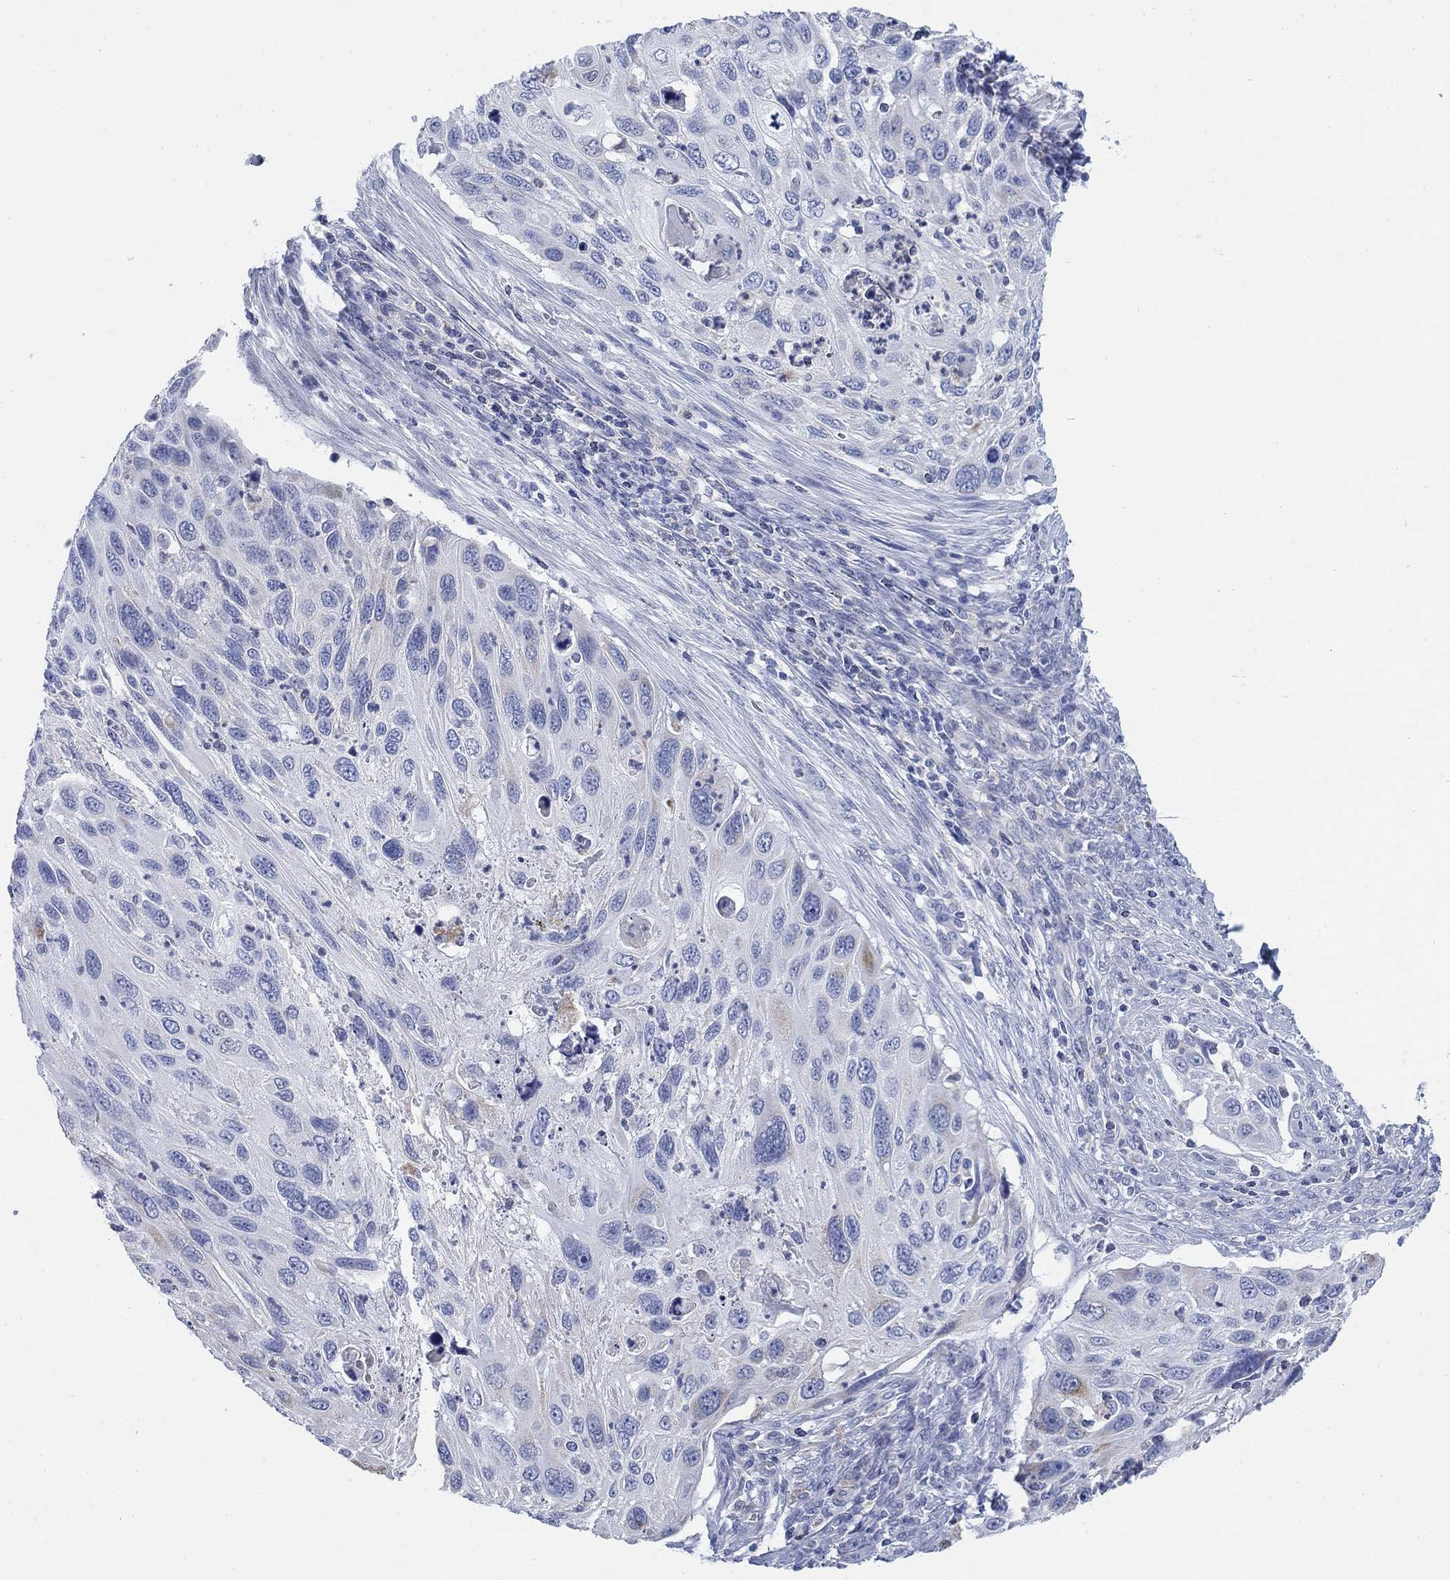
{"staining": {"intensity": "negative", "quantity": "none", "location": "none"}, "tissue": "cervical cancer", "cell_type": "Tumor cells", "image_type": "cancer", "snomed": [{"axis": "morphology", "description": "Squamous cell carcinoma, NOS"}, {"axis": "topography", "description": "Cervix"}], "caption": "Tumor cells show no significant positivity in cervical squamous cell carcinoma.", "gene": "SCCPDH", "patient": {"sex": "female", "age": 70}}